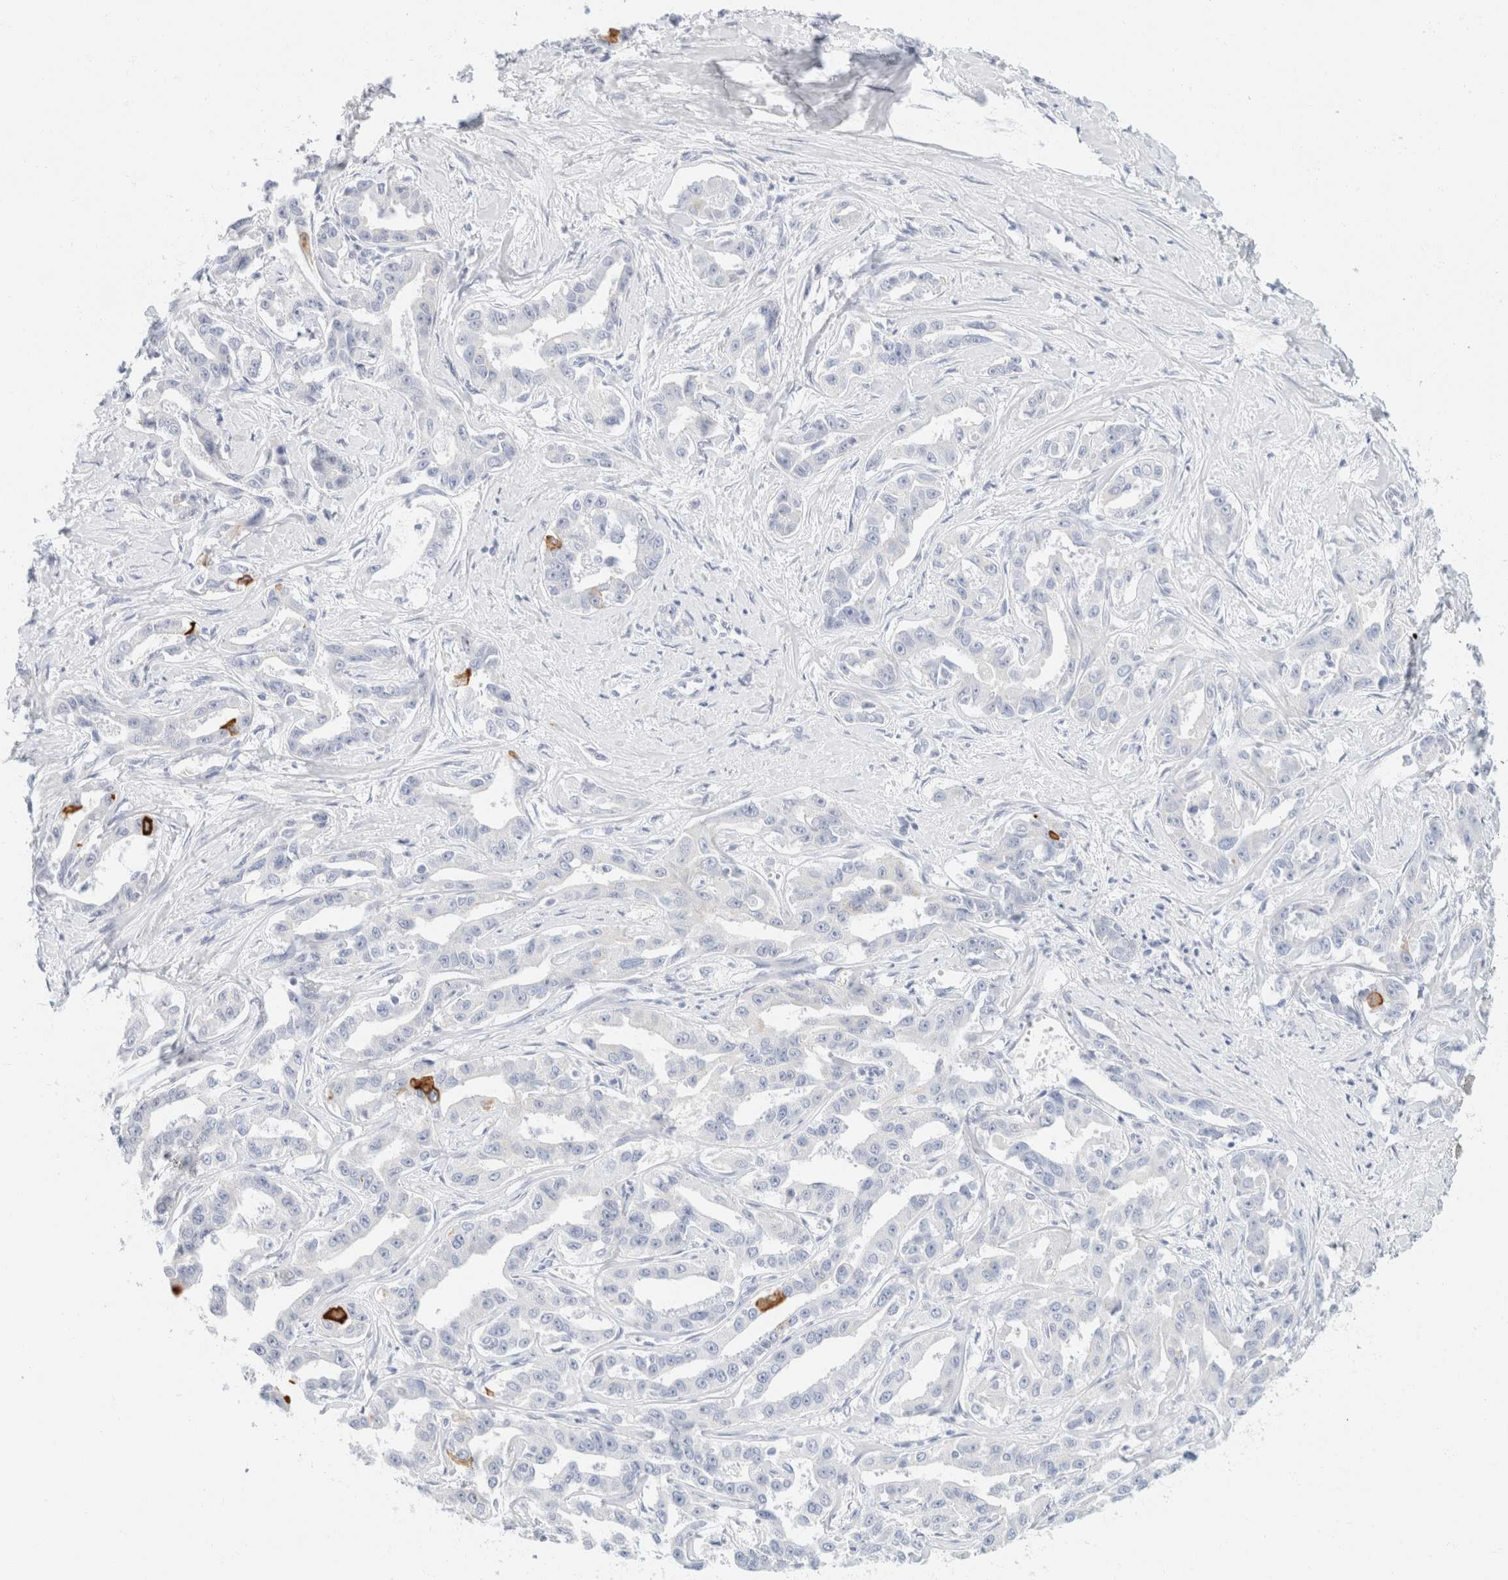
{"staining": {"intensity": "negative", "quantity": "none", "location": "none"}, "tissue": "liver cancer", "cell_type": "Tumor cells", "image_type": "cancer", "snomed": [{"axis": "morphology", "description": "Cholangiocarcinoma"}, {"axis": "topography", "description": "Liver"}], "caption": "Micrograph shows no significant protein expression in tumor cells of liver cholangiocarcinoma.", "gene": "KRT20", "patient": {"sex": "male", "age": 59}}